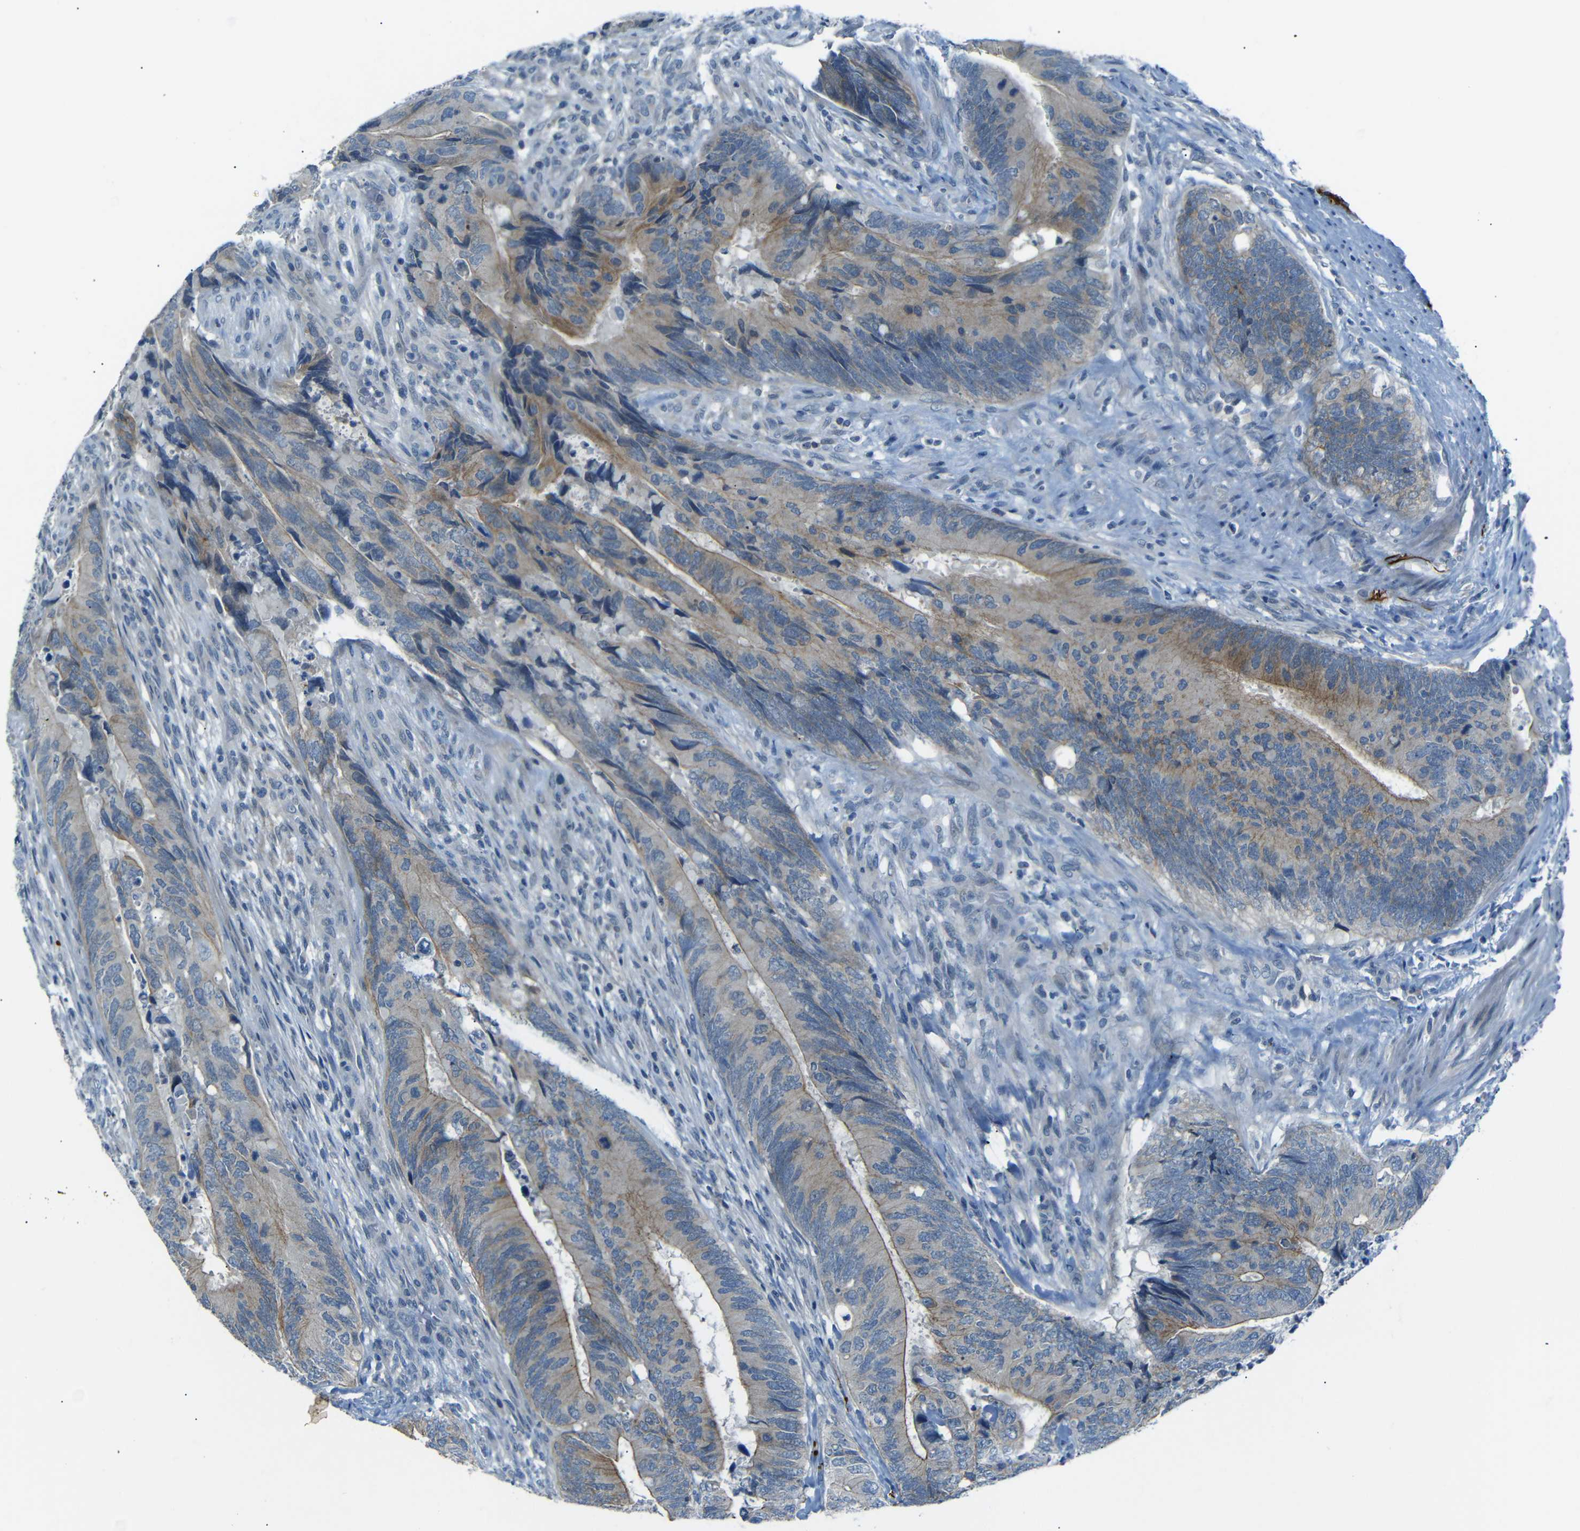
{"staining": {"intensity": "moderate", "quantity": ">75%", "location": "cytoplasmic/membranous"}, "tissue": "colorectal cancer", "cell_type": "Tumor cells", "image_type": "cancer", "snomed": [{"axis": "morphology", "description": "Normal tissue, NOS"}, {"axis": "morphology", "description": "Adenocarcinoma, NOS"}, {"axis": "topography", "description": "Colon"}], "caption": "Adenocarcinoma (colorectal) stained for a protein shows moderate cytoplasmic/membranous positivity in tumor cells.", "gene": "ANK3", "patient": {"sex": "male", "age": 56}}